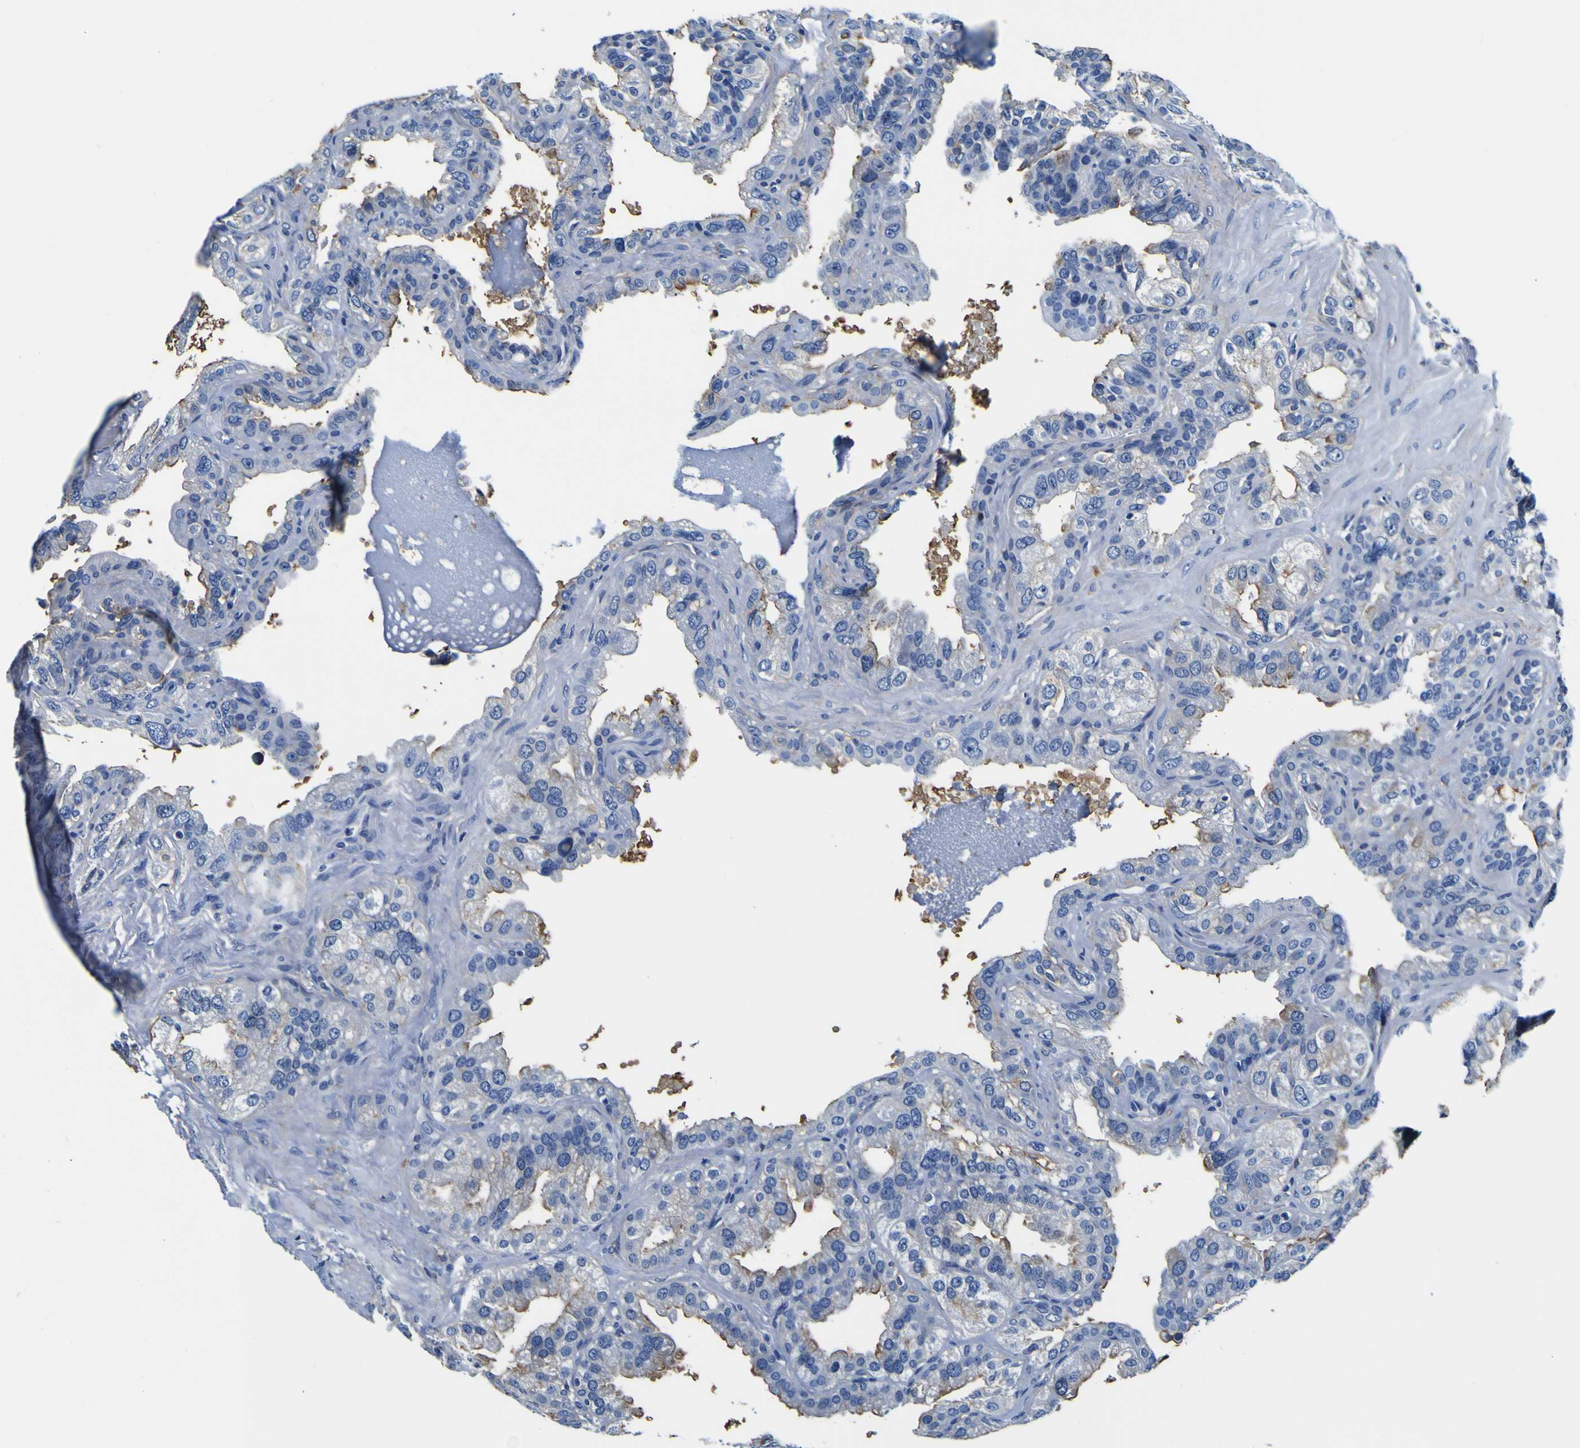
{"staining": {"intensity": "moderate", "quantity": "25%-75%", "location": "cytoplasmic/membranous"}, "tissue": "seminal vesicle", "cell_type": "Glandular cells", "image_type": "normal", "snomed": [{"axis": "morphology", "description": "Normal tissue, NOS"}, {"axis": "topography", "description": "Seminal veicle"}], "caption": "The immunohistochemical stain highlights moderate cytoplasmic/membranous staining in glandular cells of normal seminal vesicle.", "gene": "PXDN", "patient": {"sex": "male", "age": 68}}